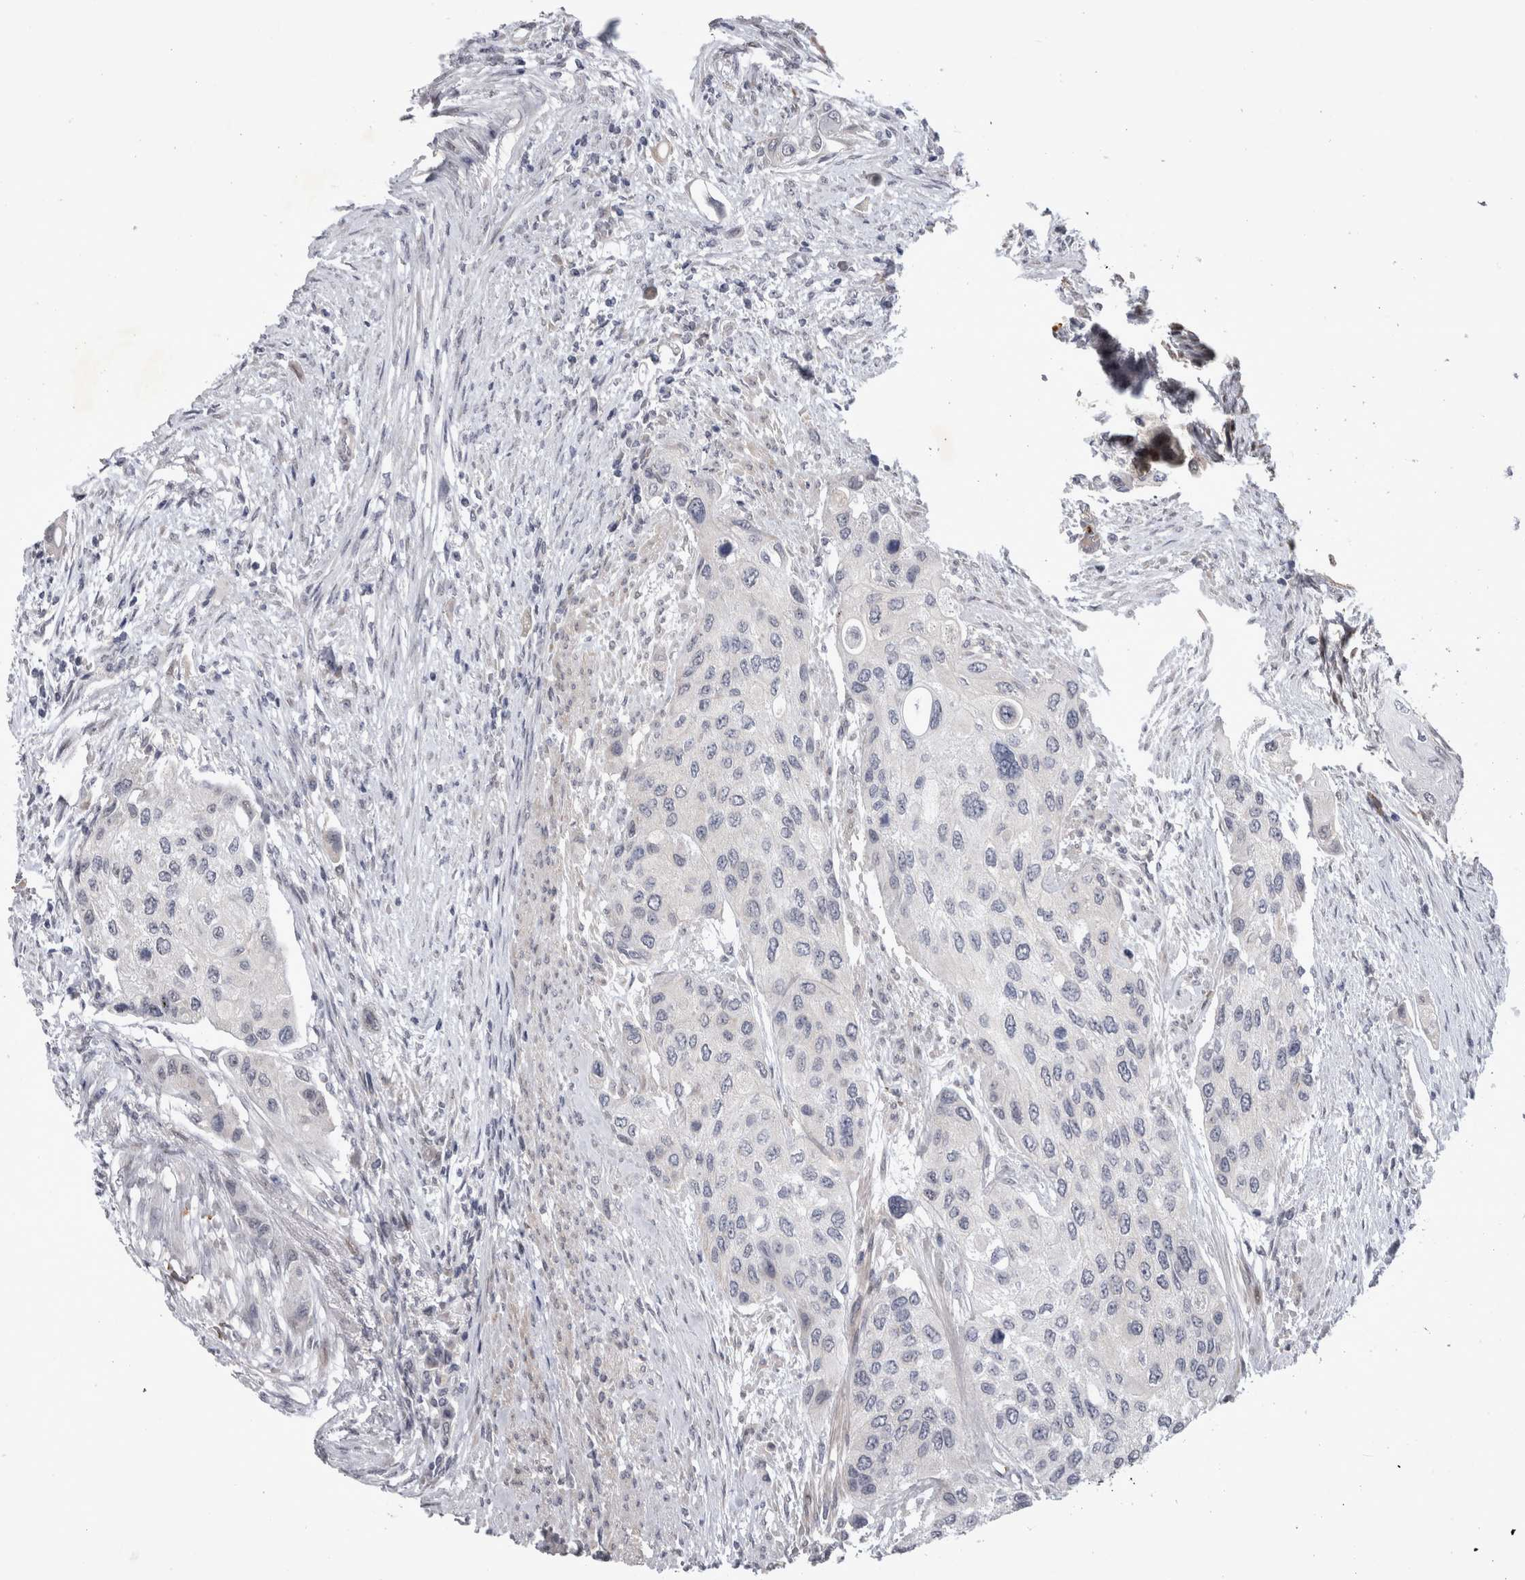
{"staining": {"intensity": "negative", "quantity": "none", "location": "none"}, "tissue": "urothelial cancer", "cell_type": "Tumor cells", "image_type": "cancer", "snomed": [{"axis": "morphology", "description": "Urothelial carcinoma, High grade"}, {"axis": "topography", "description": "Urinary bladder"}], "caption": "Immunohistochemistry (IHC) histopathology image of neoplastic tissue: urothelial cancer stained with DAB displays no significant protein expression in tumor cells.", "gene": "IFI44", "patient": {"sex": "female", "age": 56}}